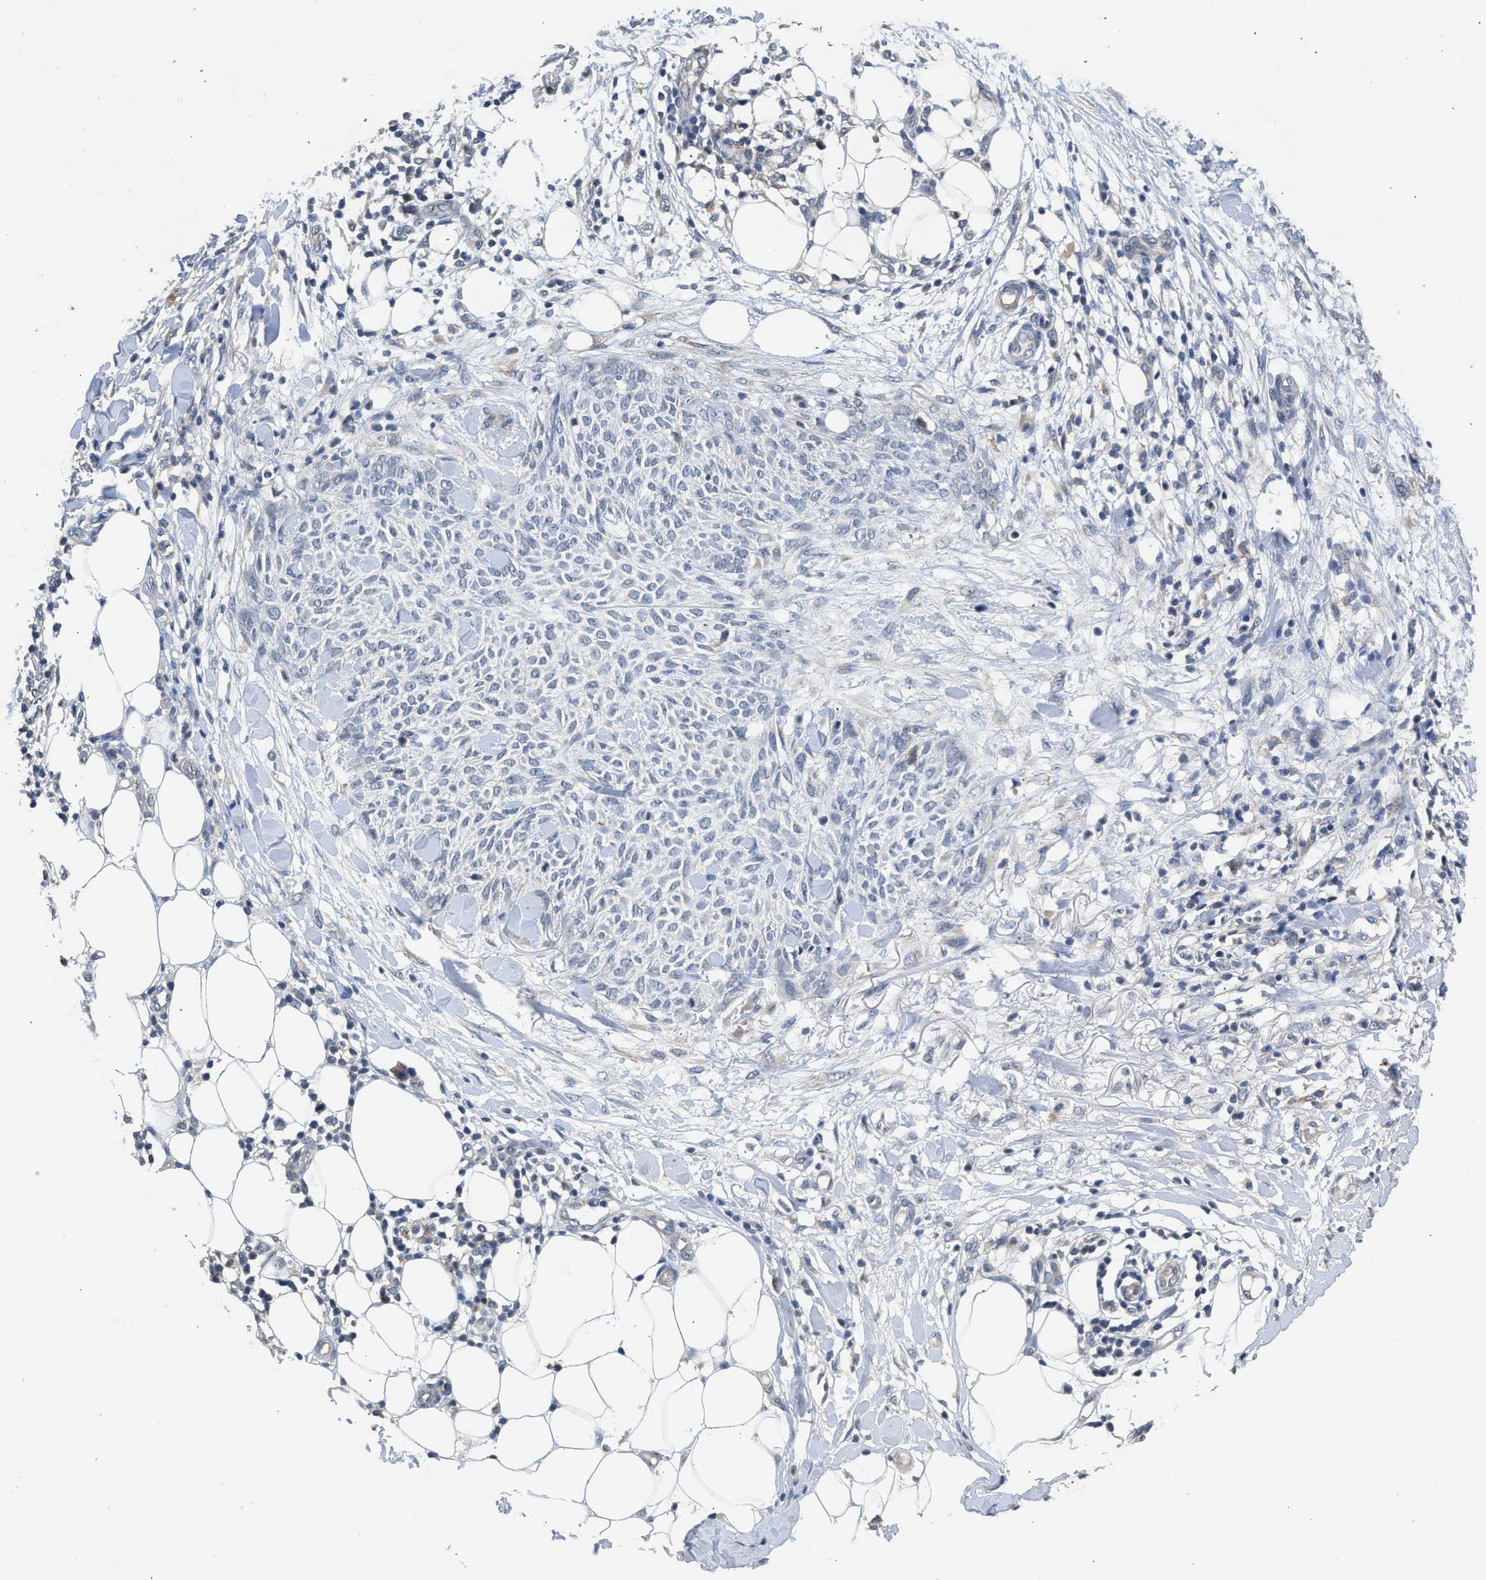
{"staining": {"intensity": "negative", "quantity": "none", "location": "none"}, "tissue": "skin cancer", "cell_type": "Tumor cells", "image_type": "cancer", "snomed": [{"axis": "morphology", "description": "Basal cell carcinoma"}, {"axis": "topography", "description": "Skin"}], "caption": "Tumor cells are negative for protein expression in human skin cancer.", "gene": "CSF3R", "patient": {"sex": "female", "age": 84}}